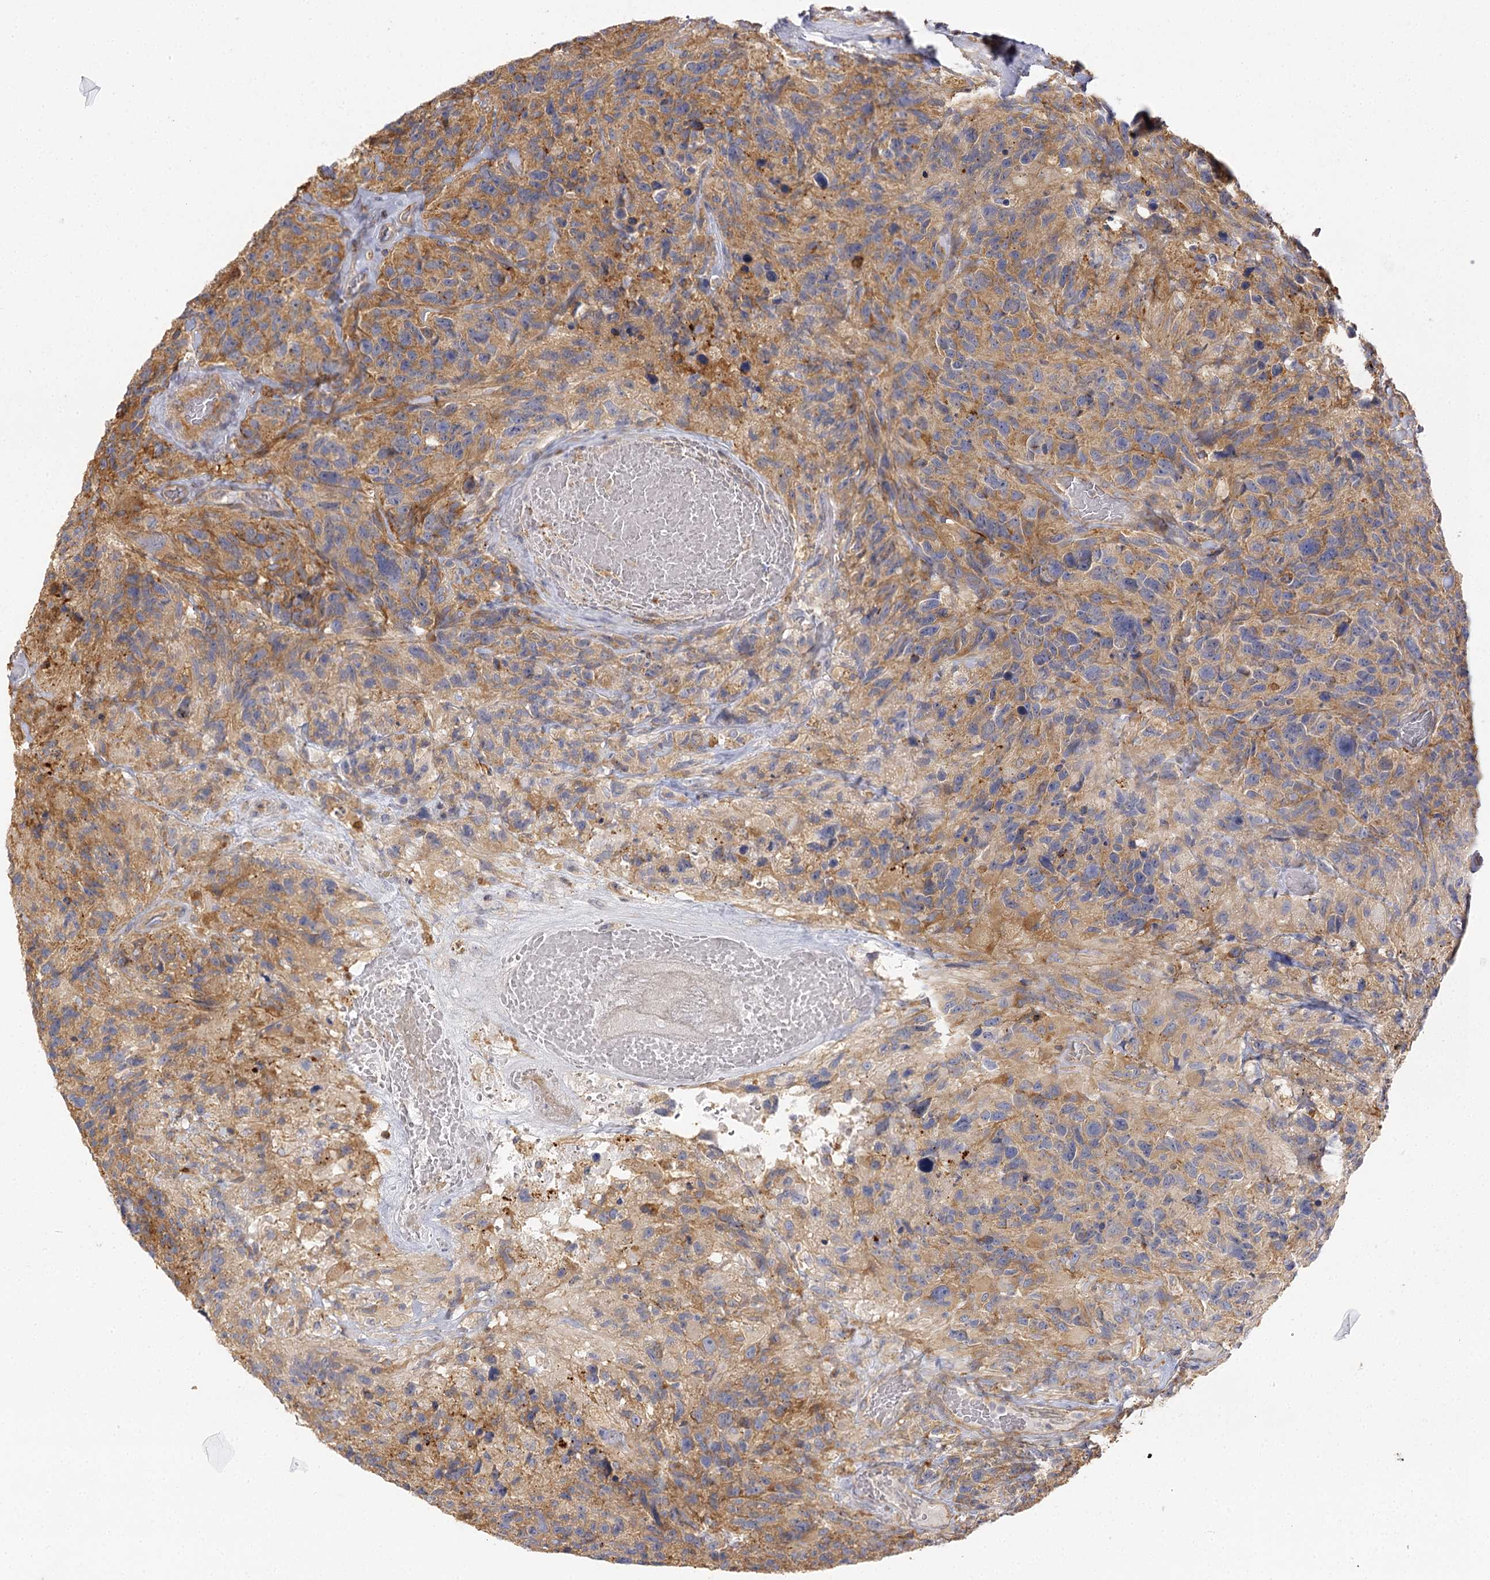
{"staining": {"intensity": "moderate", "quantity": ">75%", "location": "cytoplasmic/membranous"}, "tissue": "glioma", "cell_type": "Tumor cells", "image_type": "cancer", "snomed": [{"axis": "morphology", "description": "Glioma, malignant, High grade"}, {"axis": "topography", "description": "Brain"}], "caption": "The micrograph demonstrates a brown stain indicating the presence of a protein in the cytoplasmic/membranous of tumor cells in high-grade glioma (malignant).", "gene": "SEC24B", "patient": {"sex": "male", "age": 69}}